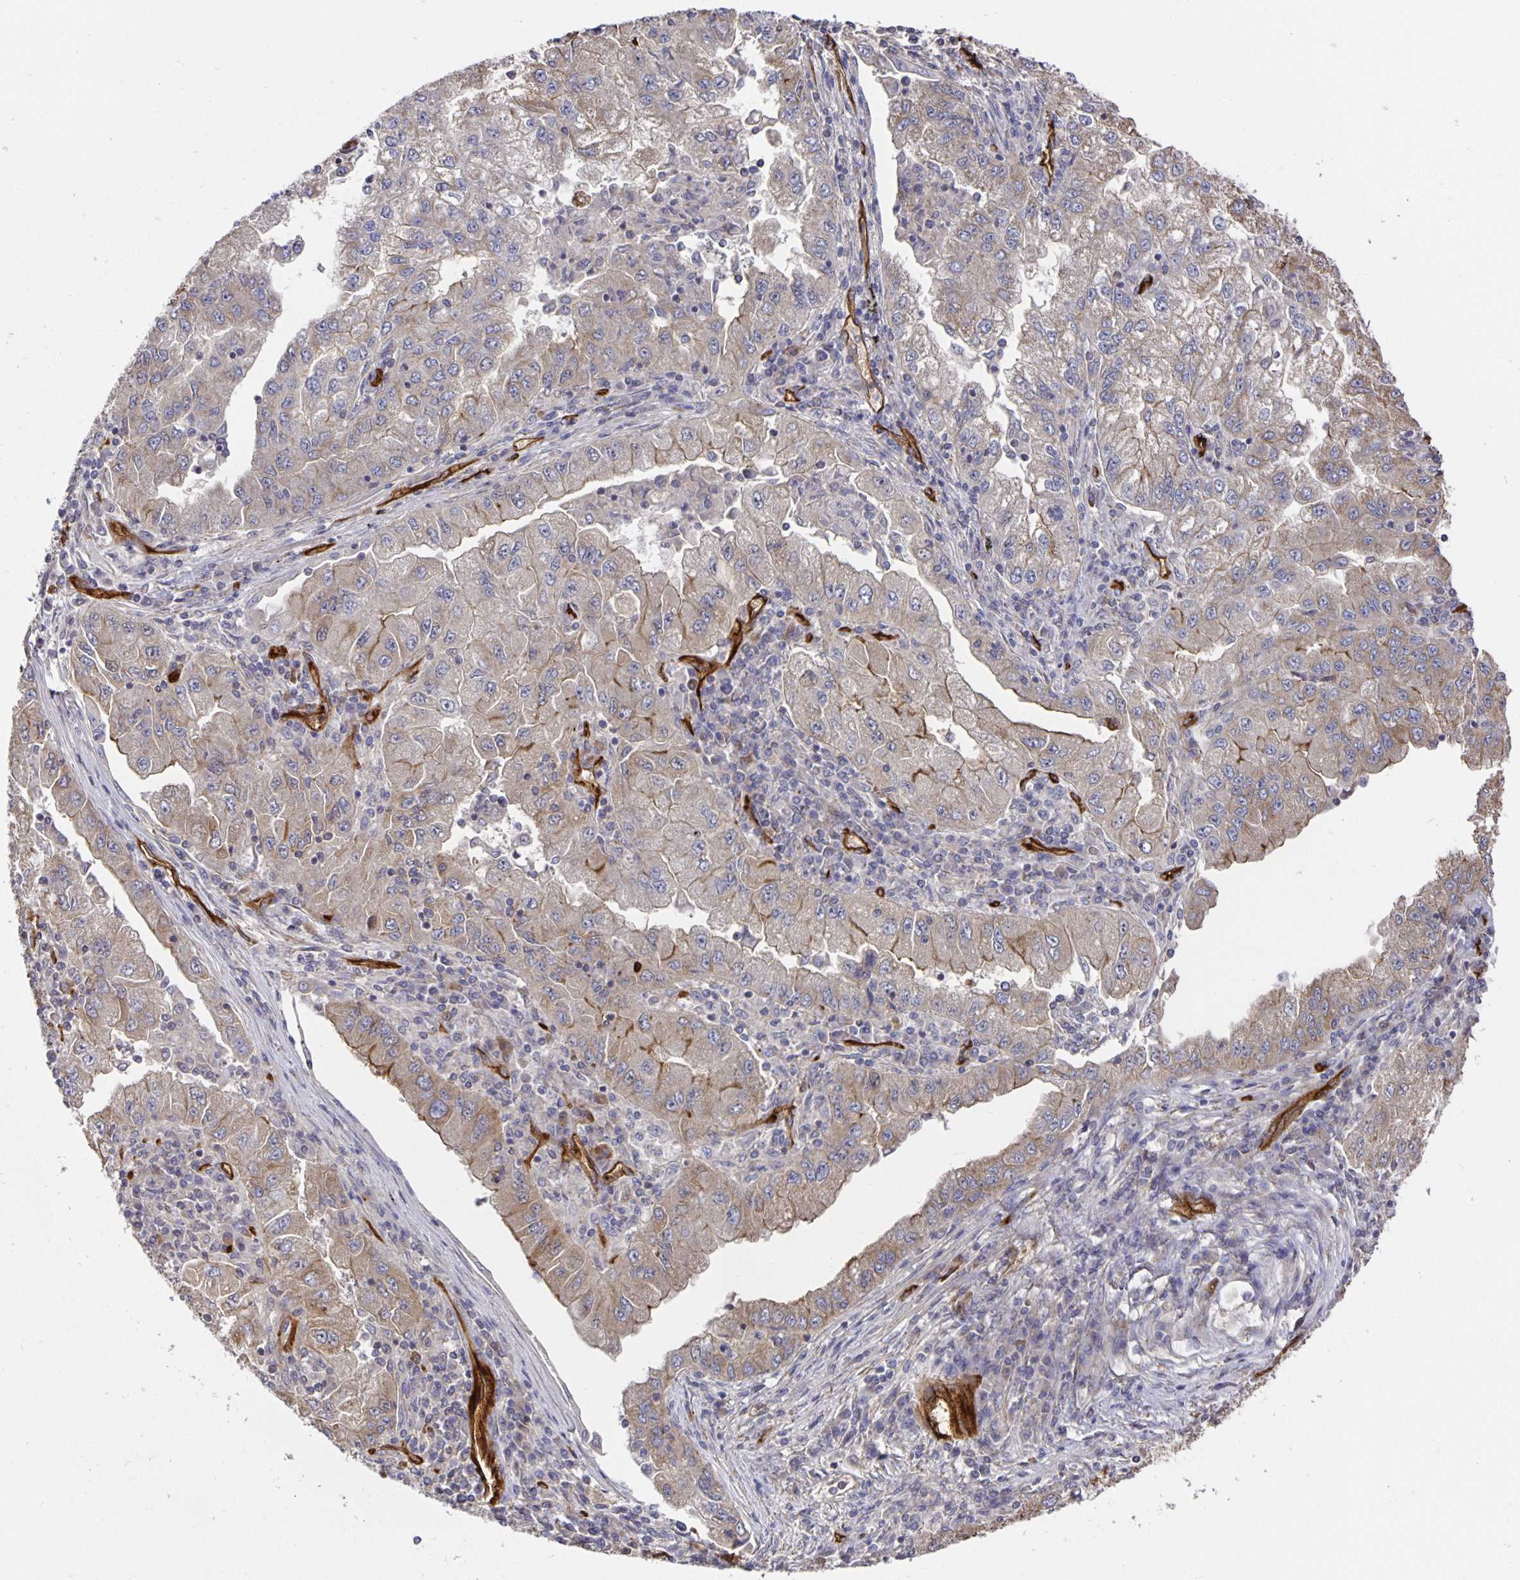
{"staining": {"intensity": "weak", "quantity": "25%-75%", "location": "cytoplasmic/membranous"}, "tissue": "lung cancer", "cell_type": "Tumor cells", "image_type": "cancer", "snomed": [{"axis": "morphology", "description": "Adenocarcinoma, NOS"}, {"axis": "morphology", "description": "Adenocarcinoma primary or metastatic"}, {"axis": "topography", "description": "Lung"}], "caption": "There is low levels of weak cytoplasmic/membranous staining in tumor cells of lung adenocarcinoma primary or metastatic, as demonstrated by immunohistochemical staining (brown color).", "gene": "PODXL", "patient": {"sex": "male", "age": 74}}